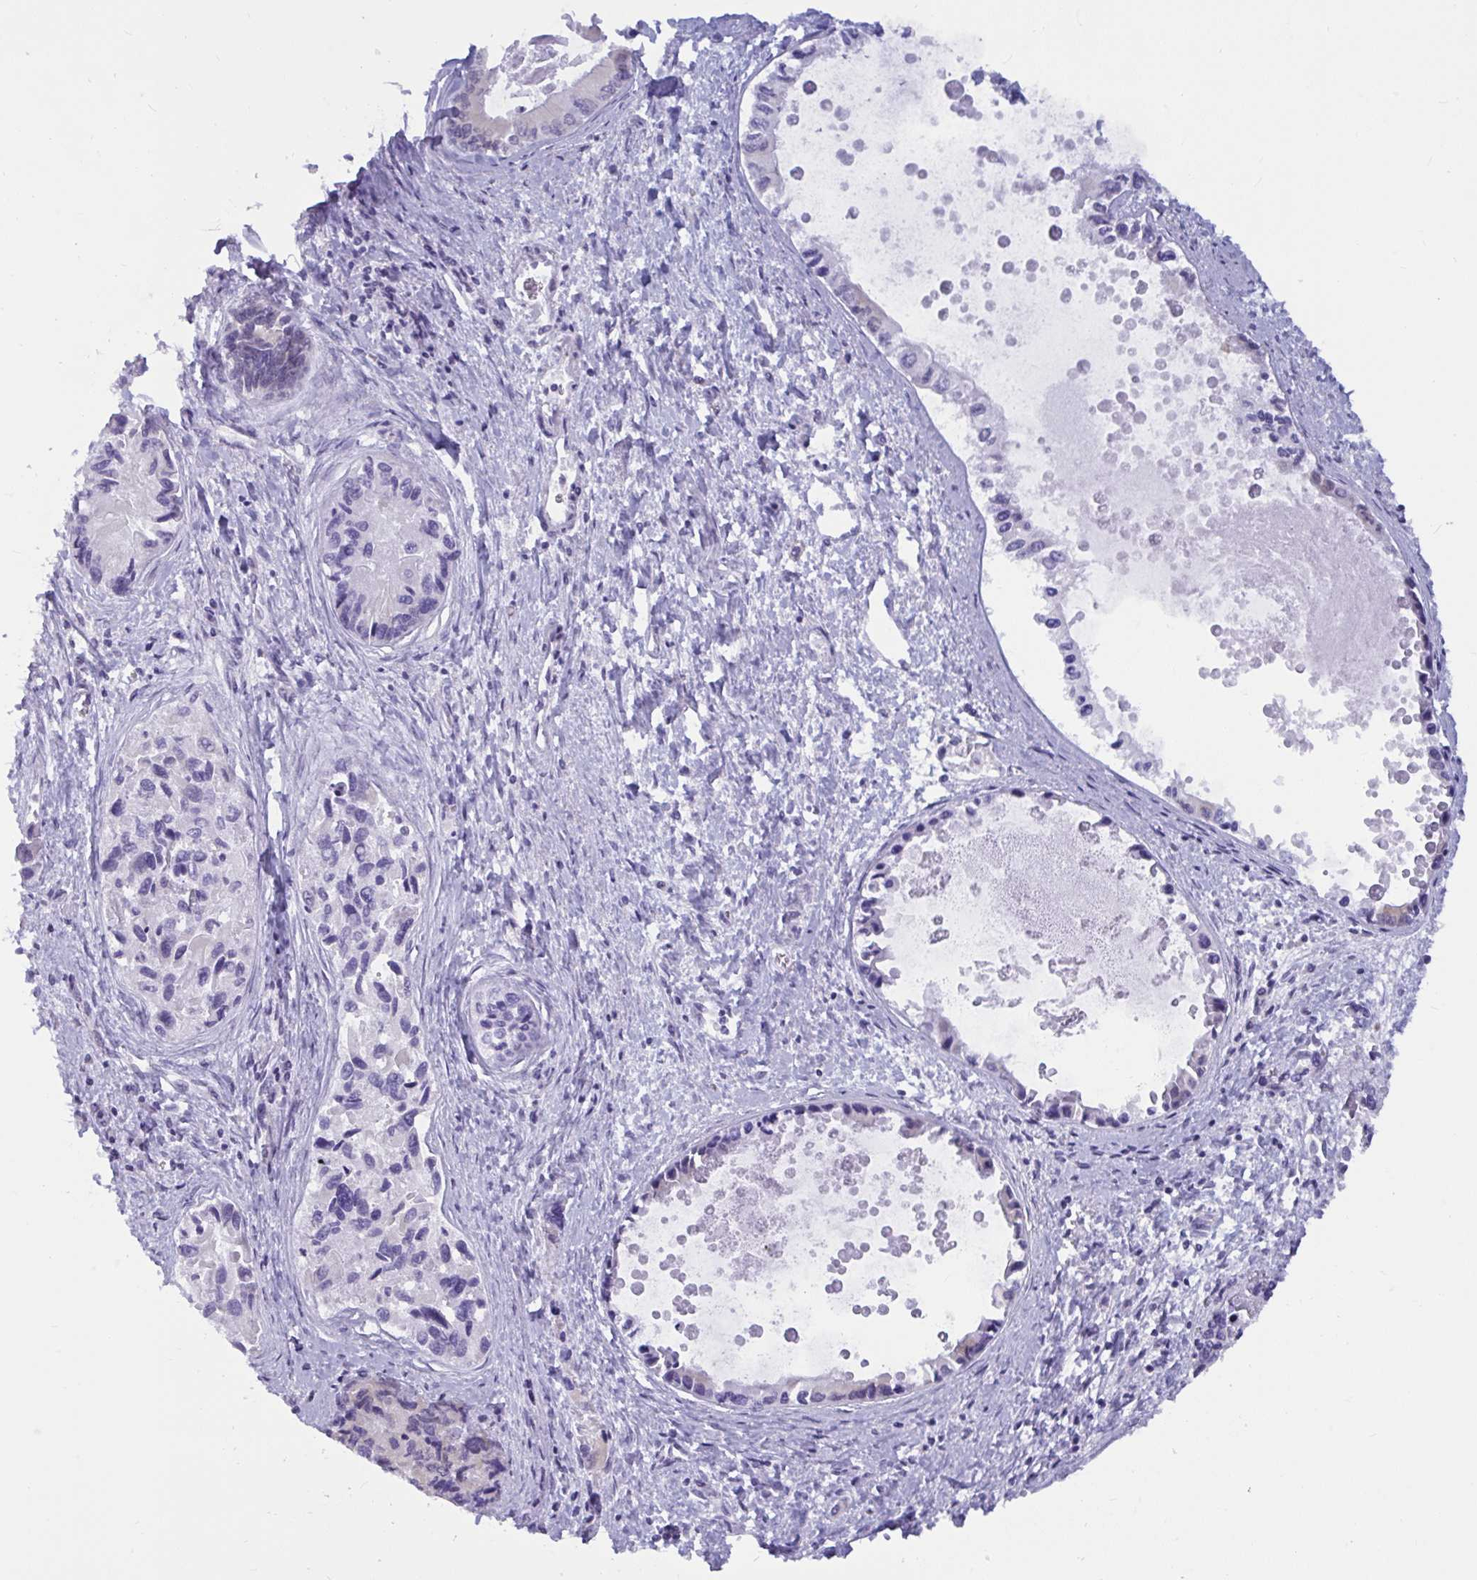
{"staining": {"intensity": "negative", "quantity": "none", "location": "none"}, "tissue": "liver cancer", "cell_type": "Tumor cells", "image_type": "cancer", "snomed": [{"axis": "morphology", "description": "Cholangiocarcinoma"}, {"axis": "topography", "description": "Liver"}], "caption": "Immunohistochemical staining of cholangiocarcinoma (liver) exhibits no significant positivity in tumor cells.", "gene": "CAMLG", "patient": {"sex": "male", "age": 66}}